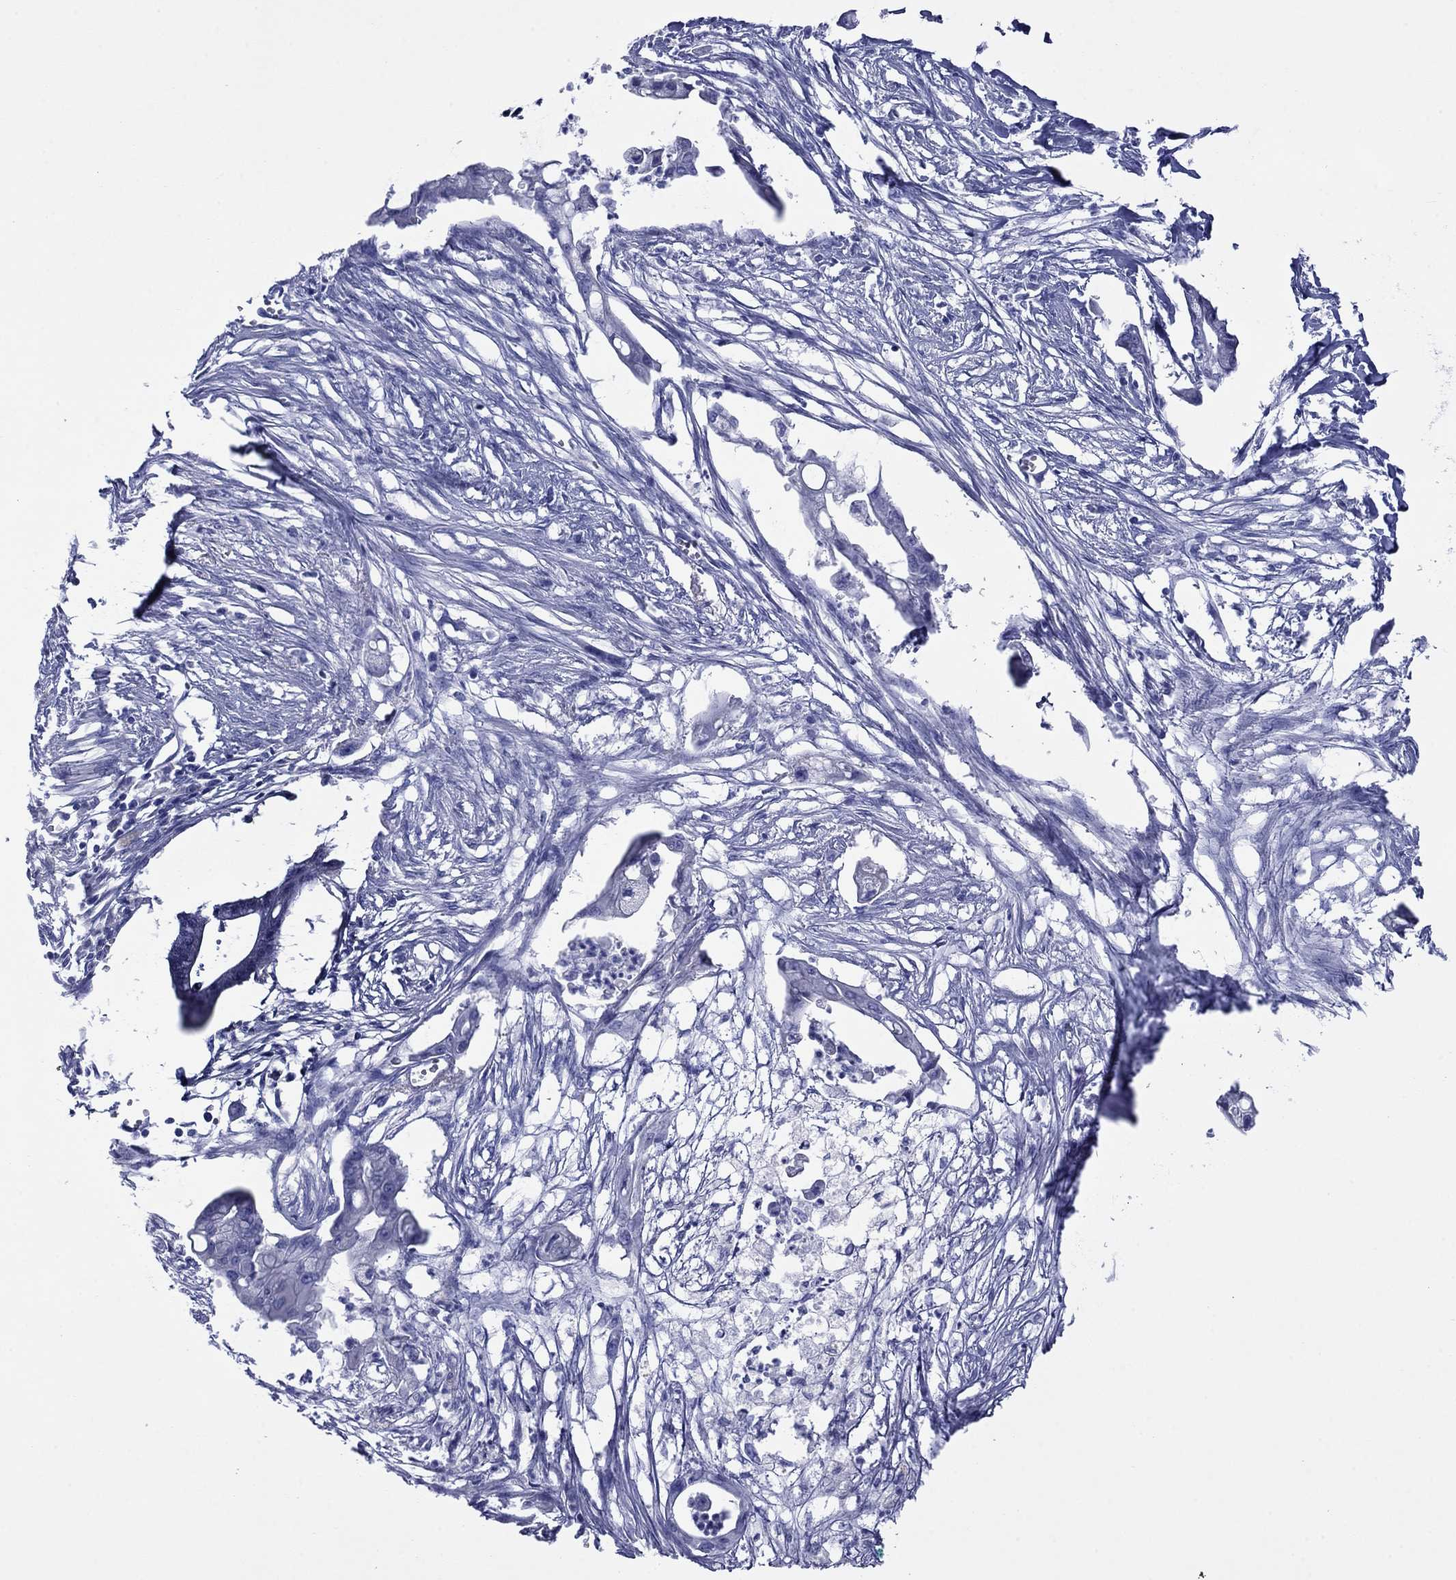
{"staining": {"intensity": "negative", "quantity": "none", "location": "none"}, "tissue": "pancreatic cancer", "cell_type": "Tumor cells", "image_type": "cancer", "snomed": [{"axis": "morphology", "description": "Normal tissue, NOS"}, {"axis": "morphology", "description": "Adenocarcinoma, NOS"}, {"axis": "topography", "description": "Pancreas"}], "caption": "Tumor cells show no significant expression in adenocarcinoma (pancreatic). (Immunohistochemistry, brightfield microscopy, high magnification).", "gene": "GIP", "patient": {"sex": "female", "age": 58}}